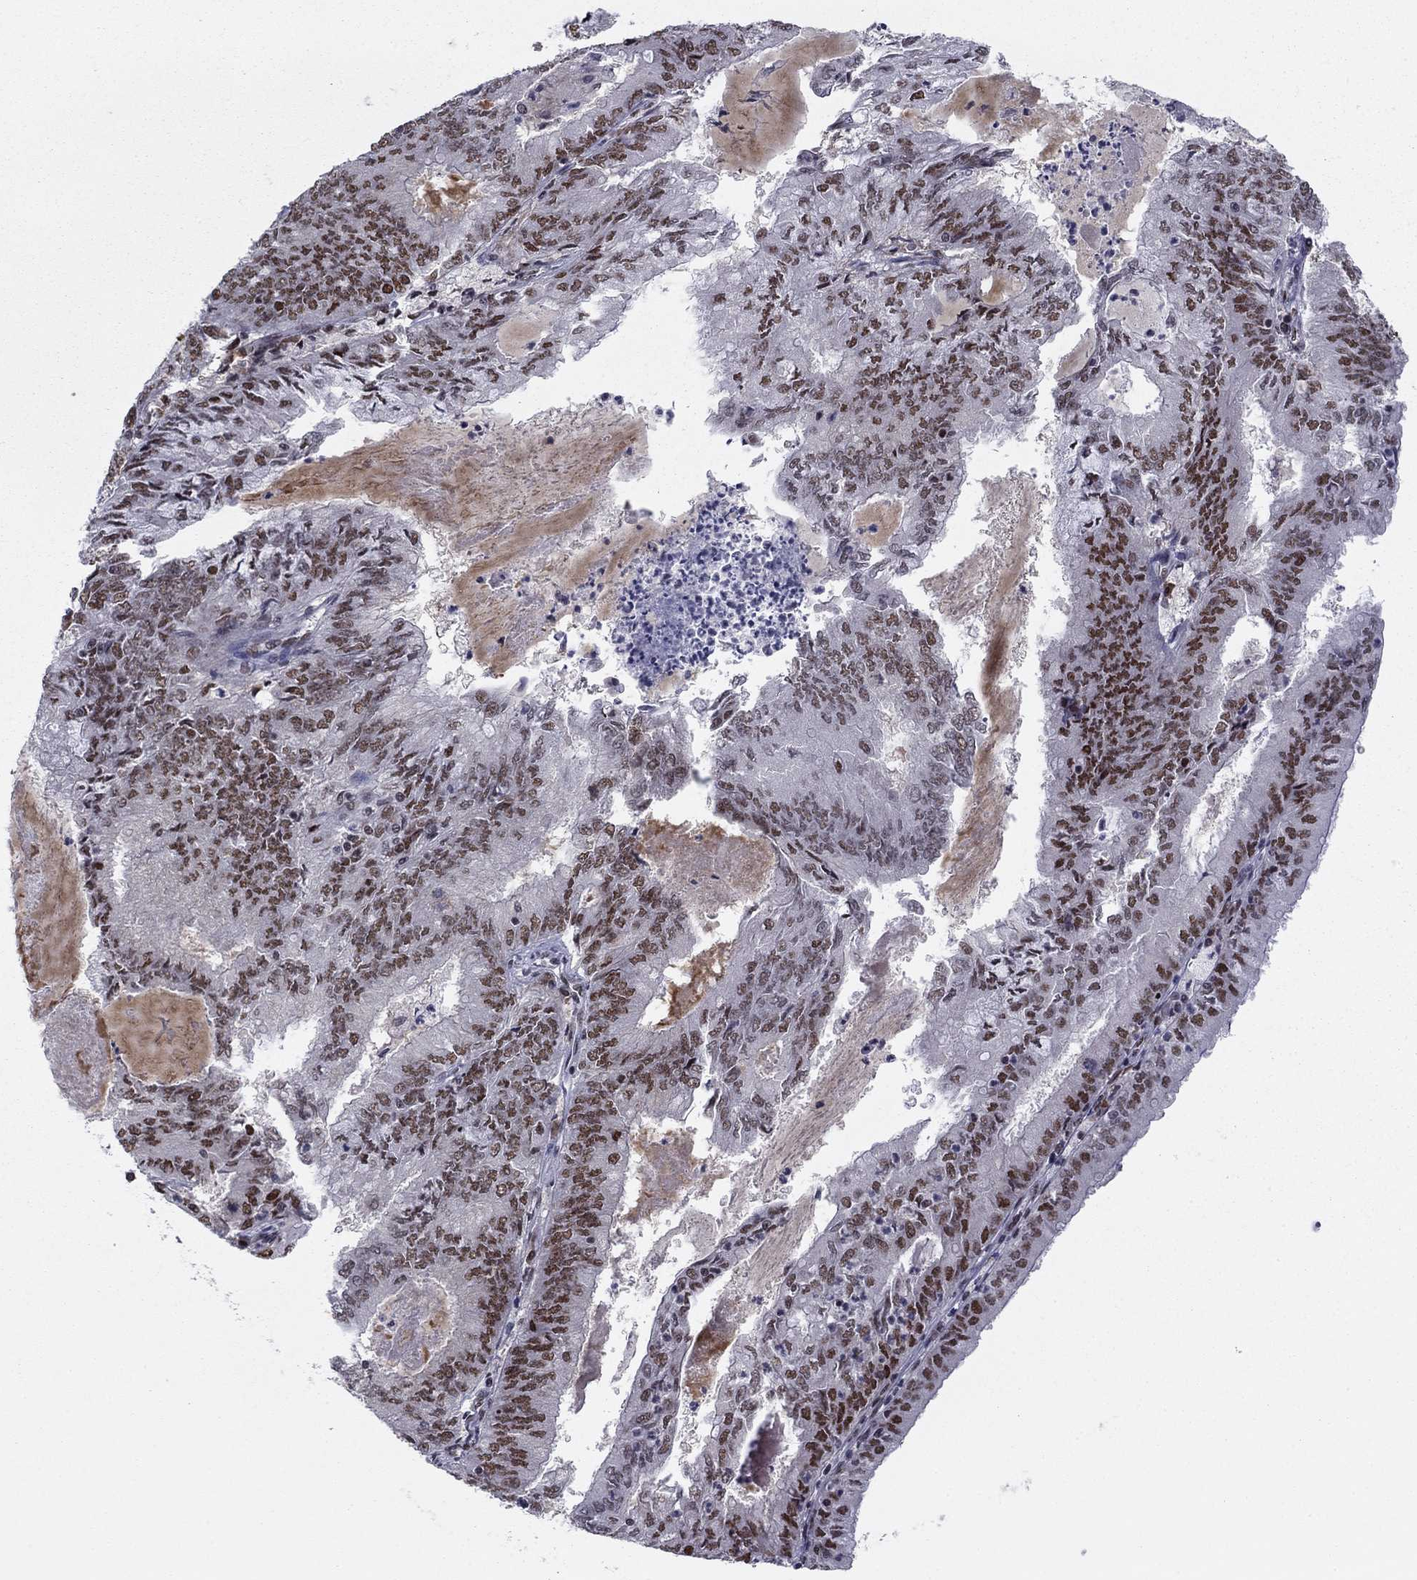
{"staining": {"intensity": "strong", "quantity": "<25%", "location": "nuclear"}, "tissue": "endometrial cancer", "cell_type": "Tumor cells", "image_type": "cancer", "snomed": [{"axis": "morphology", "description": "Adenocarcinoma, NOS"}, {"axis": "topography", "description": "Endometrium"}], "caption": "Protein staining of endometrial cancer tissue displays strong nuclear positivity in about <25% of tumor cells. The staining is performed using DAB brown chromogen to label protein expression. The nuclei are counter-stained blue using hematoxylin.", "gene": "USP54", "patient": {"sex": "female", "age": 57}}